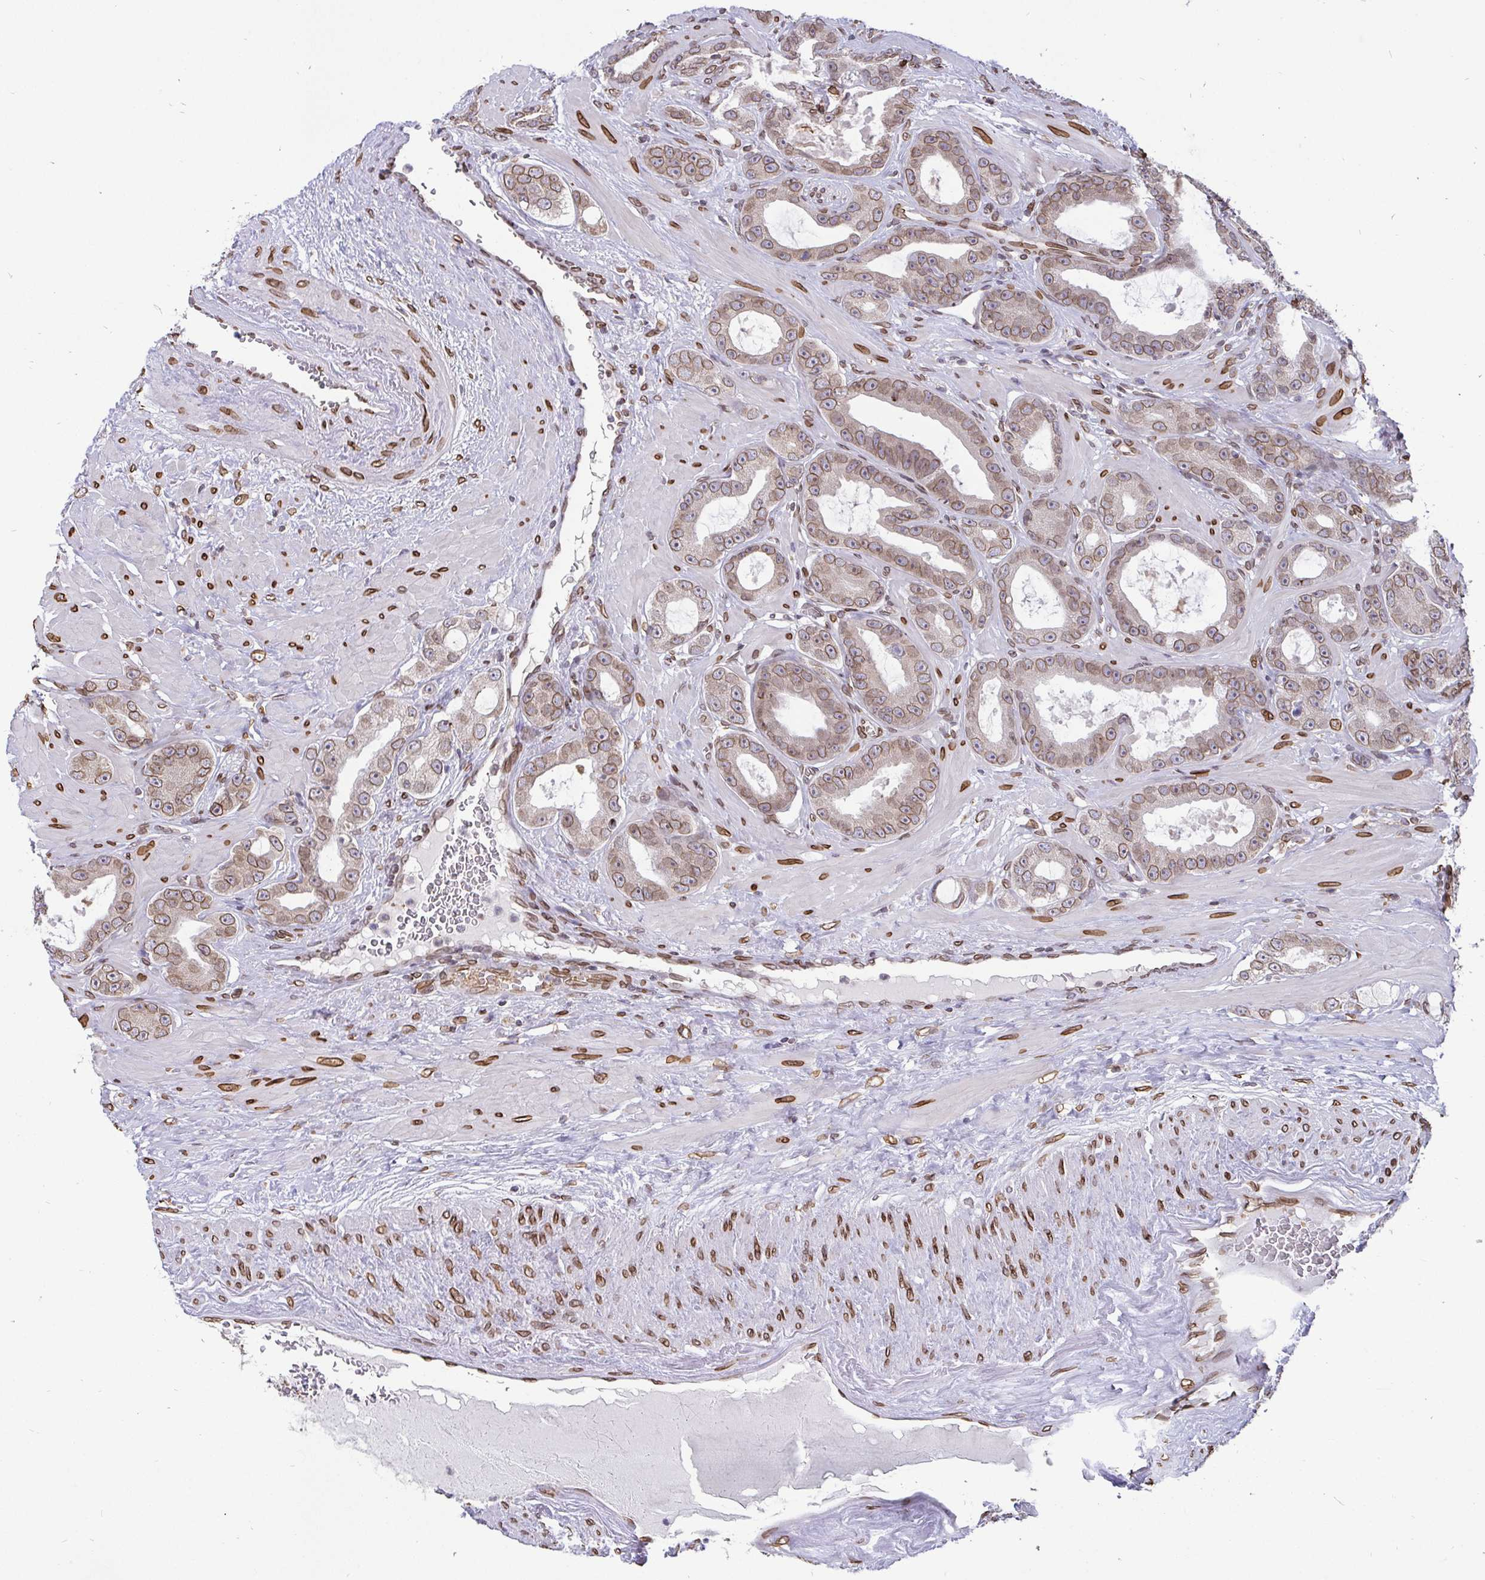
{"staining": {"intensity": "moderate", "quantity": ">75%", "location": "cytoplasmic/membranous,nuclear"}, "tissue": "prostate cancer", "cell_type": "Tumor cells", "image_type": "cancer", "snomed": [{"axis": "morphology", "description": "Adenocarcinoma, High grade"}, {"axis": "topography", "description": "Prostate"}], "caption": "IHC staining of prostate adenocarcinoma (high-grade), which exhibits medium levels of moderate cytoplasmic/membranous and nuclear staining in approximately >75% of tumor cells indicating moderate cytoplasmic/membranous and nuclear protein expression. The staining was performed using DAB (3,3'-diaminobenzidine) (brown) for protein detection and nuclei were counterstained in hematoxylin (blue).", "gene": "EMD", "patient": {"sex": "male", "age": 65}}